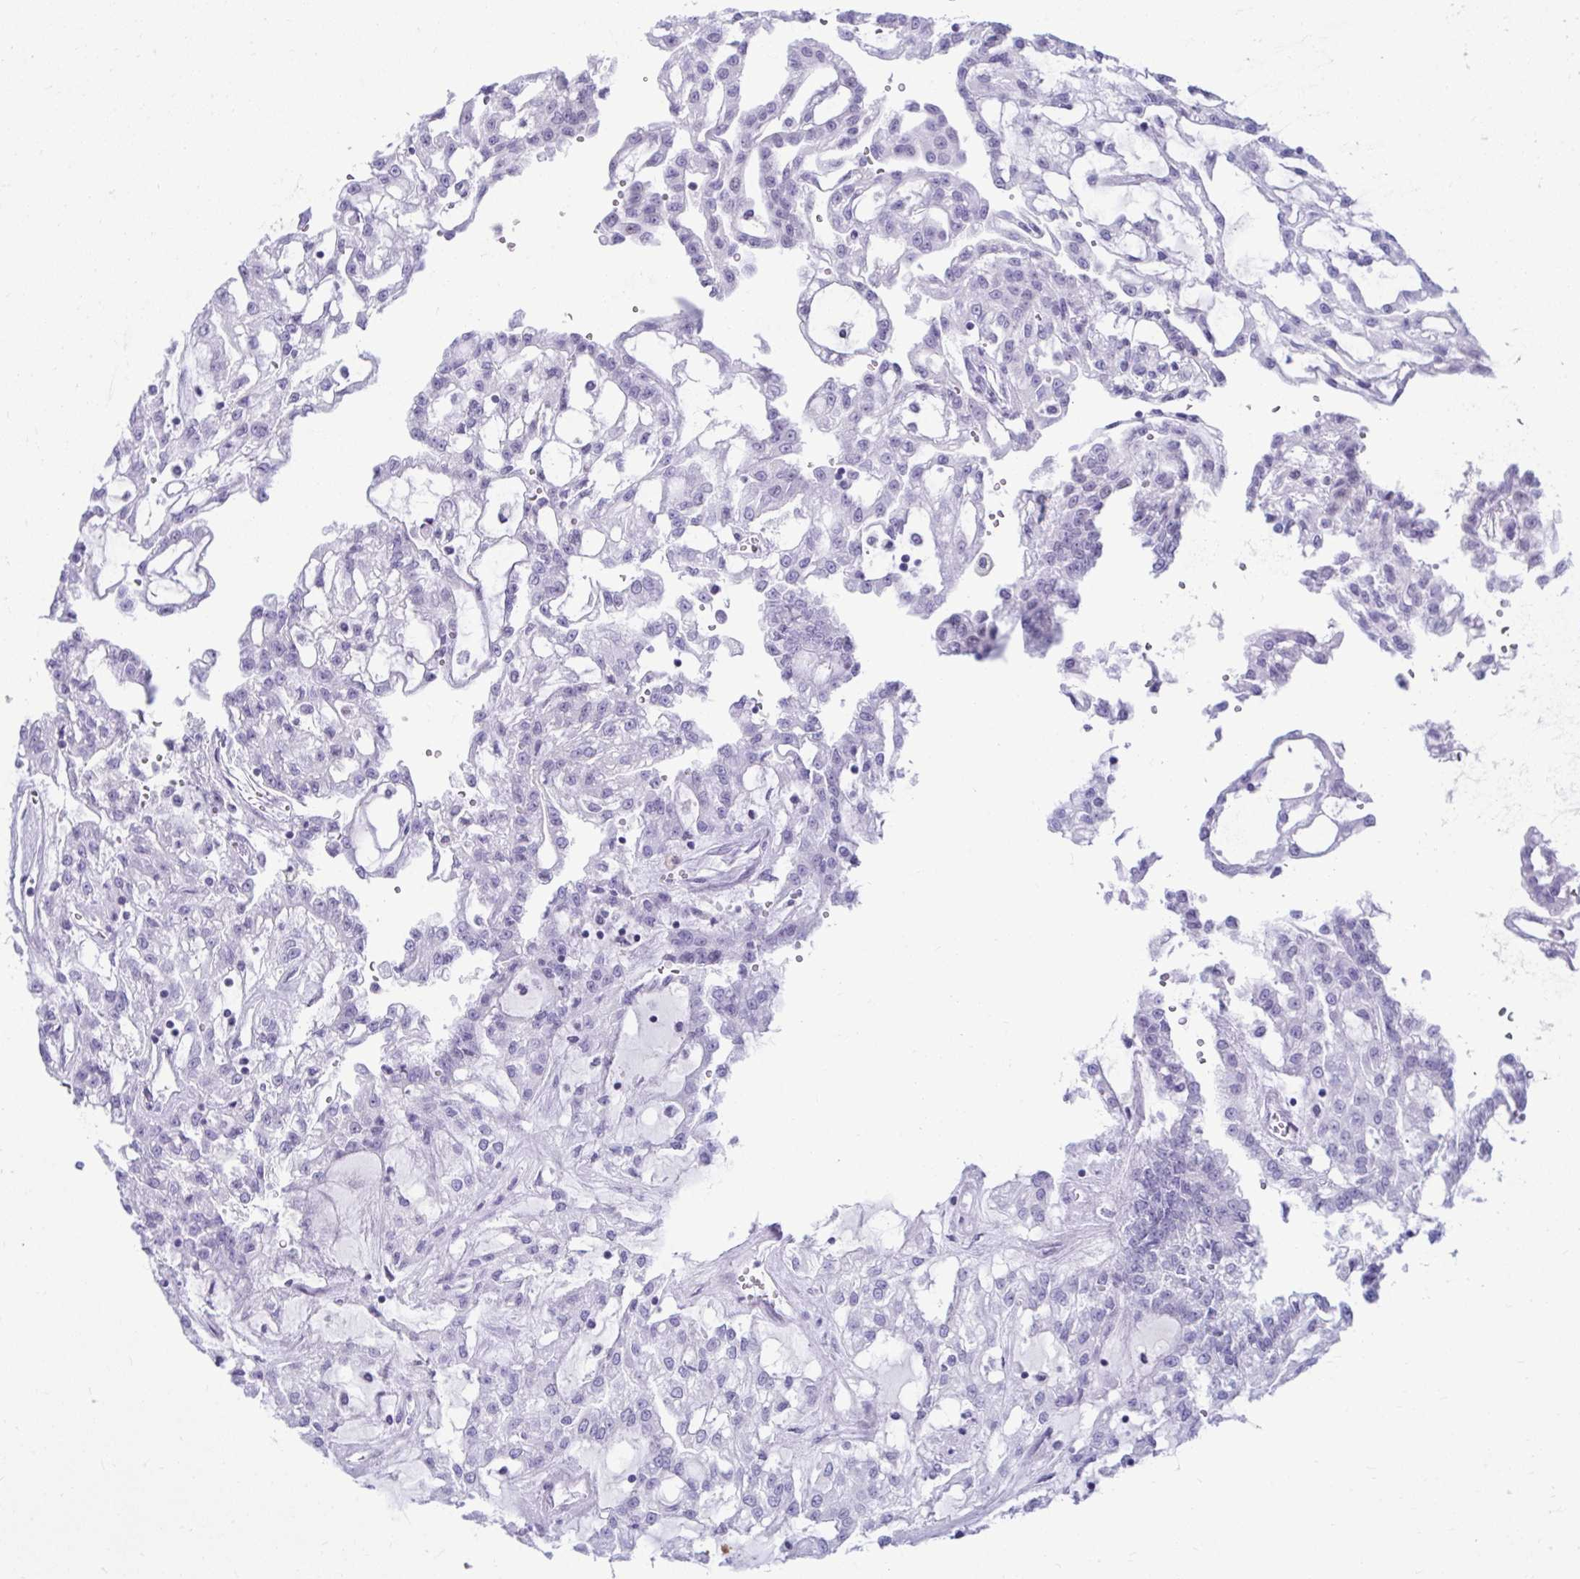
{"staining": {"intensity": "negative", "quantity": "none", "location": "none"}, "tissue": "renal cancer", "cell_type": "Tumor cells", "image_type": "cancer", "snomed": [{"axis": "morphology", "description": "Adenocarcinoma, NOS"}, {"axis": "topography", "description": "Kidney"}], "caption": "The immunohistochemistry image has no significant staining in tumor cells of renal cancer (adenocarcinoma) tissue.", "gene": "OR5F1", "patient": {"sex": "male", "age": 63}}